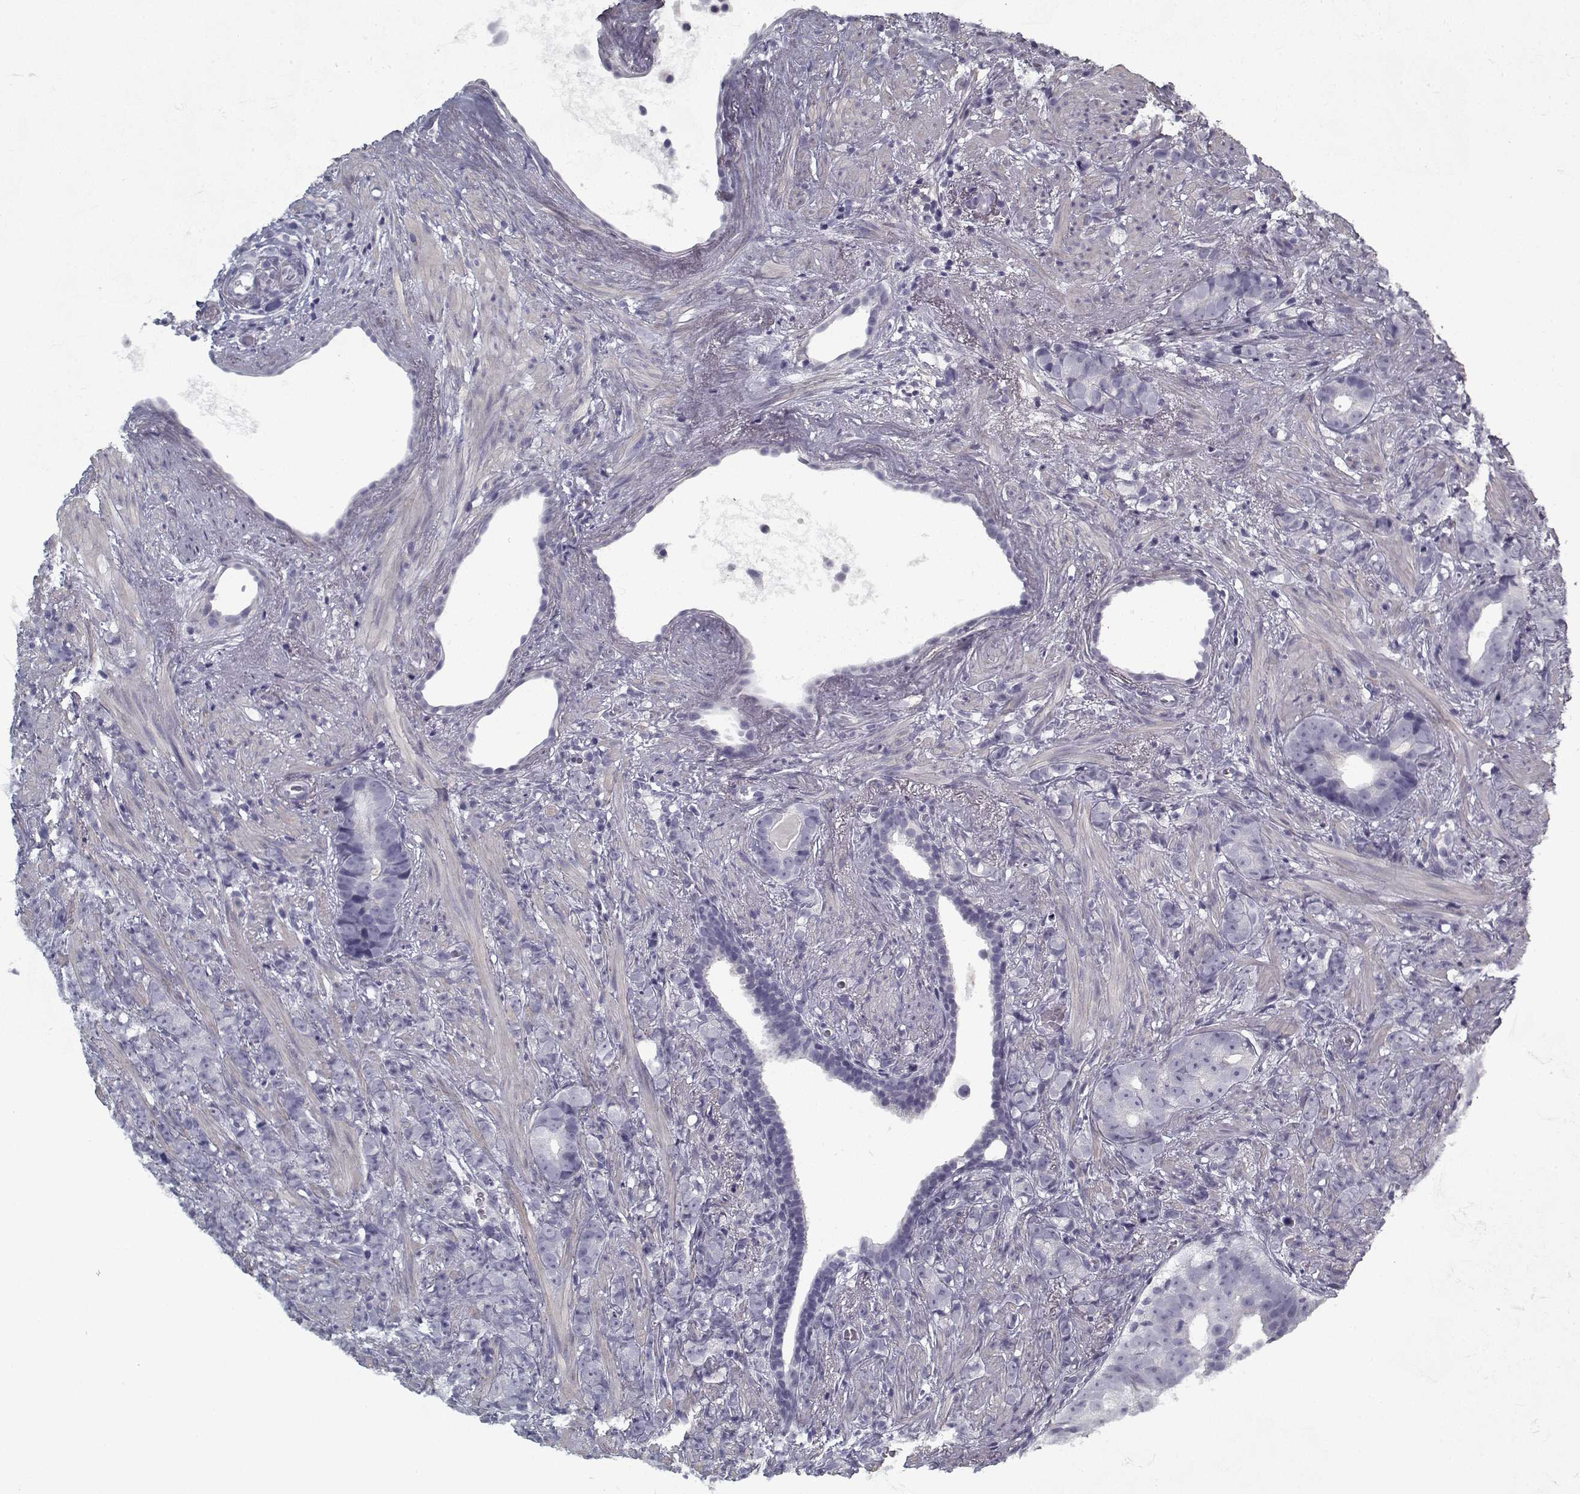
{"staining": {"intensity": "negative", "quantity": "none", "location": "none"}, "tissue": "prostate cancer", "cell_type": "Tumor cells", "image_type": "cancer", "snomed": [{"axis": "morphology", "description": "Adenocarcinoma, High grade"}, {"axis": "topography", "description": "Prostate"}], "caption": "Photomicrograph shows no significant protein expression in tumor cells of prostate cancer. (DAB (3,3'-diaminobenzidine) immunohistochemistry (IHC), high magnification).", "gene": "RNF32", "patient": {"sex": "male", "age": 81}}